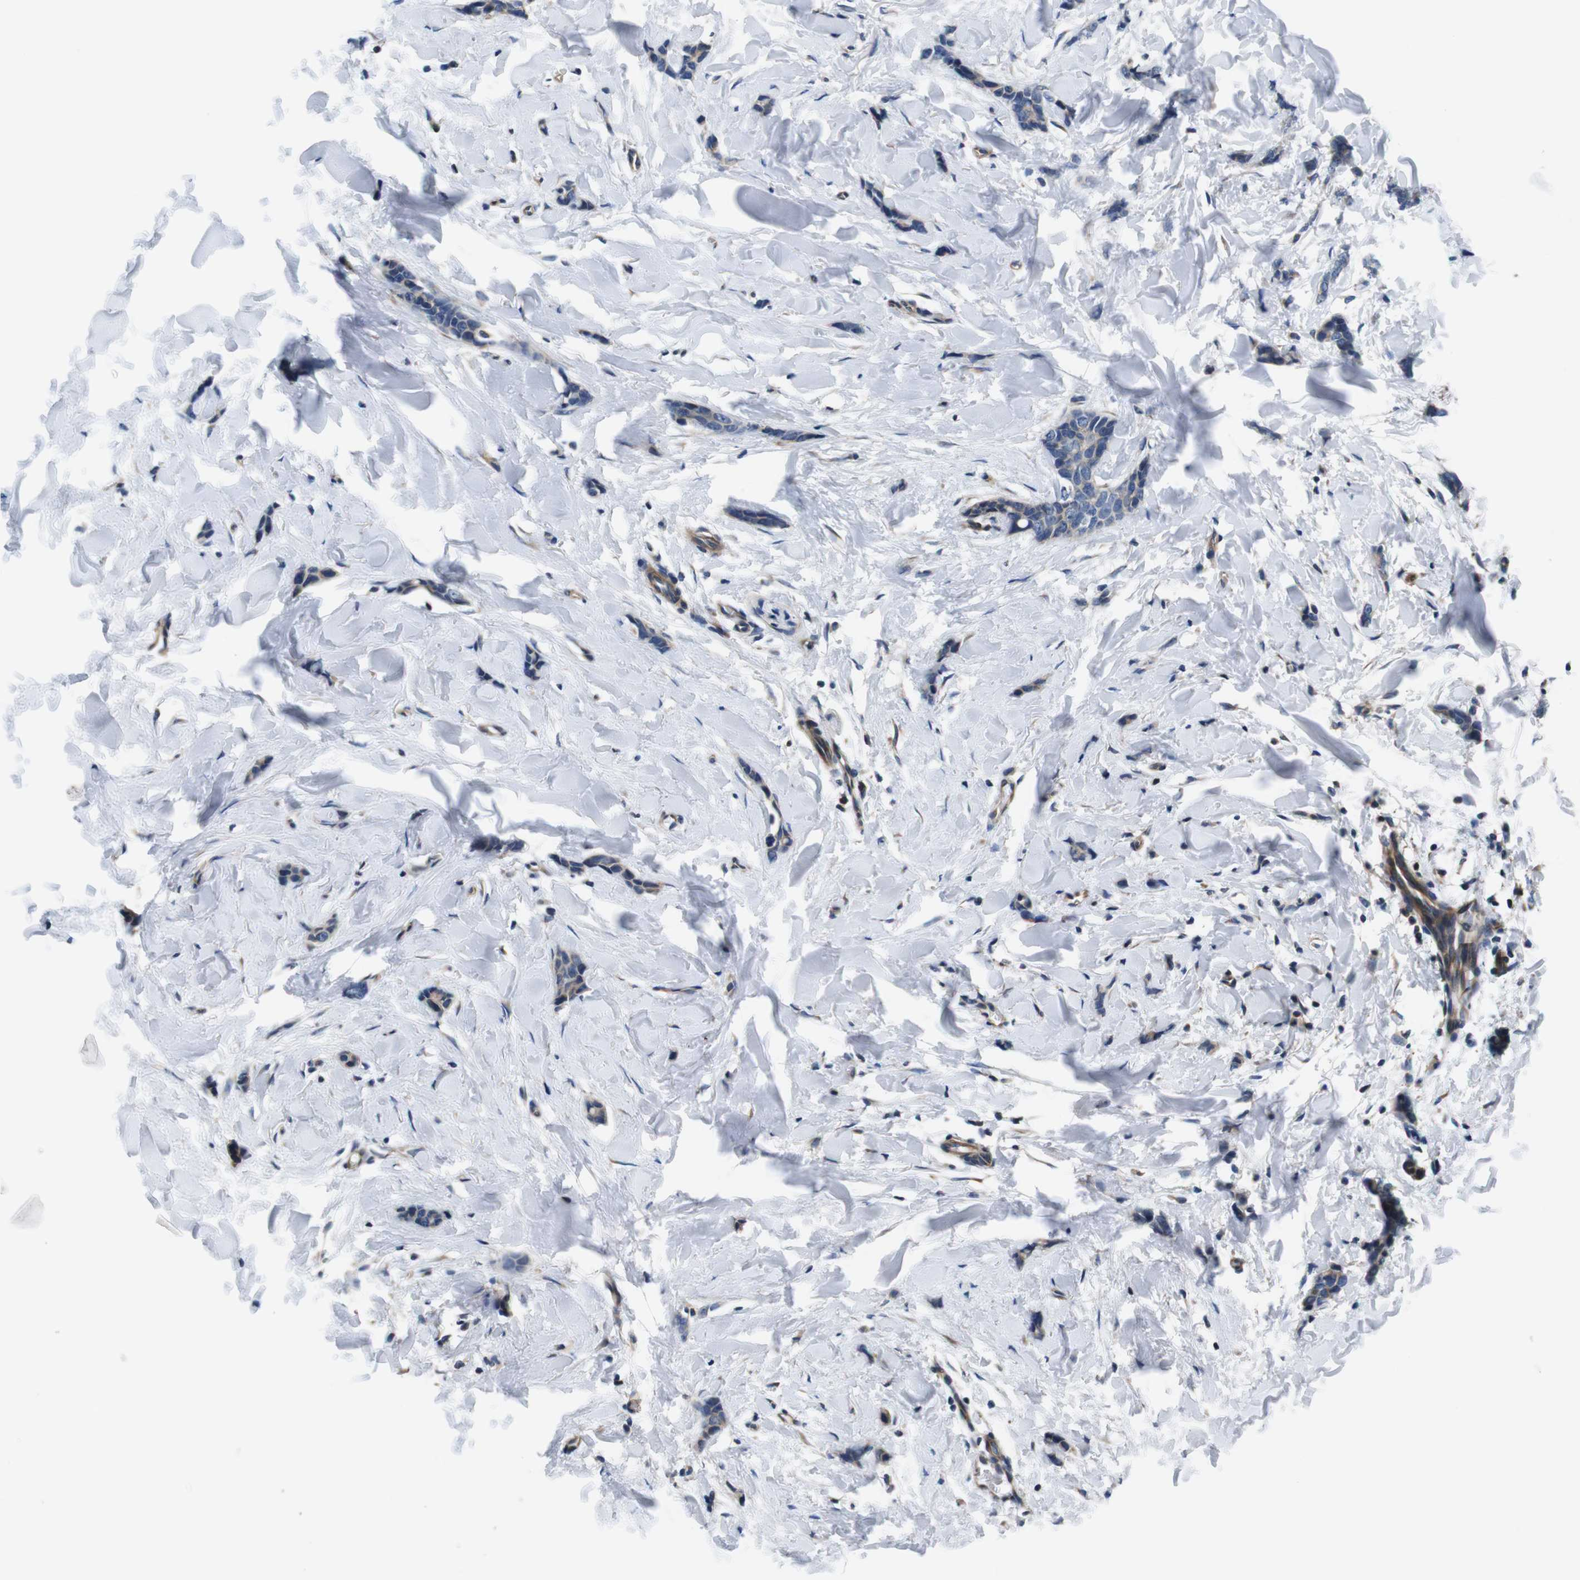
{"staining": {"intensity": "weak", "quantity": ">75%", "location": "cytoplasmic/membranous"}, "tissue": "breast cancer", "cell_type": "Tumor cells", "image_type": "cancer", "snomed": [{"axis": "morphology", "description": "Lobular carcinoma"}, {"axis": "topography", "description": "Skin"}, {"axis": "topography", "description": "Breast"}], "caption": "A micrograph of breast cancer stained for a protein shows weak cytoplasmic/membranous brown staining in tumor cells.", "gene": "JAK1", "patient": {"sex": "female", "age": 46}}